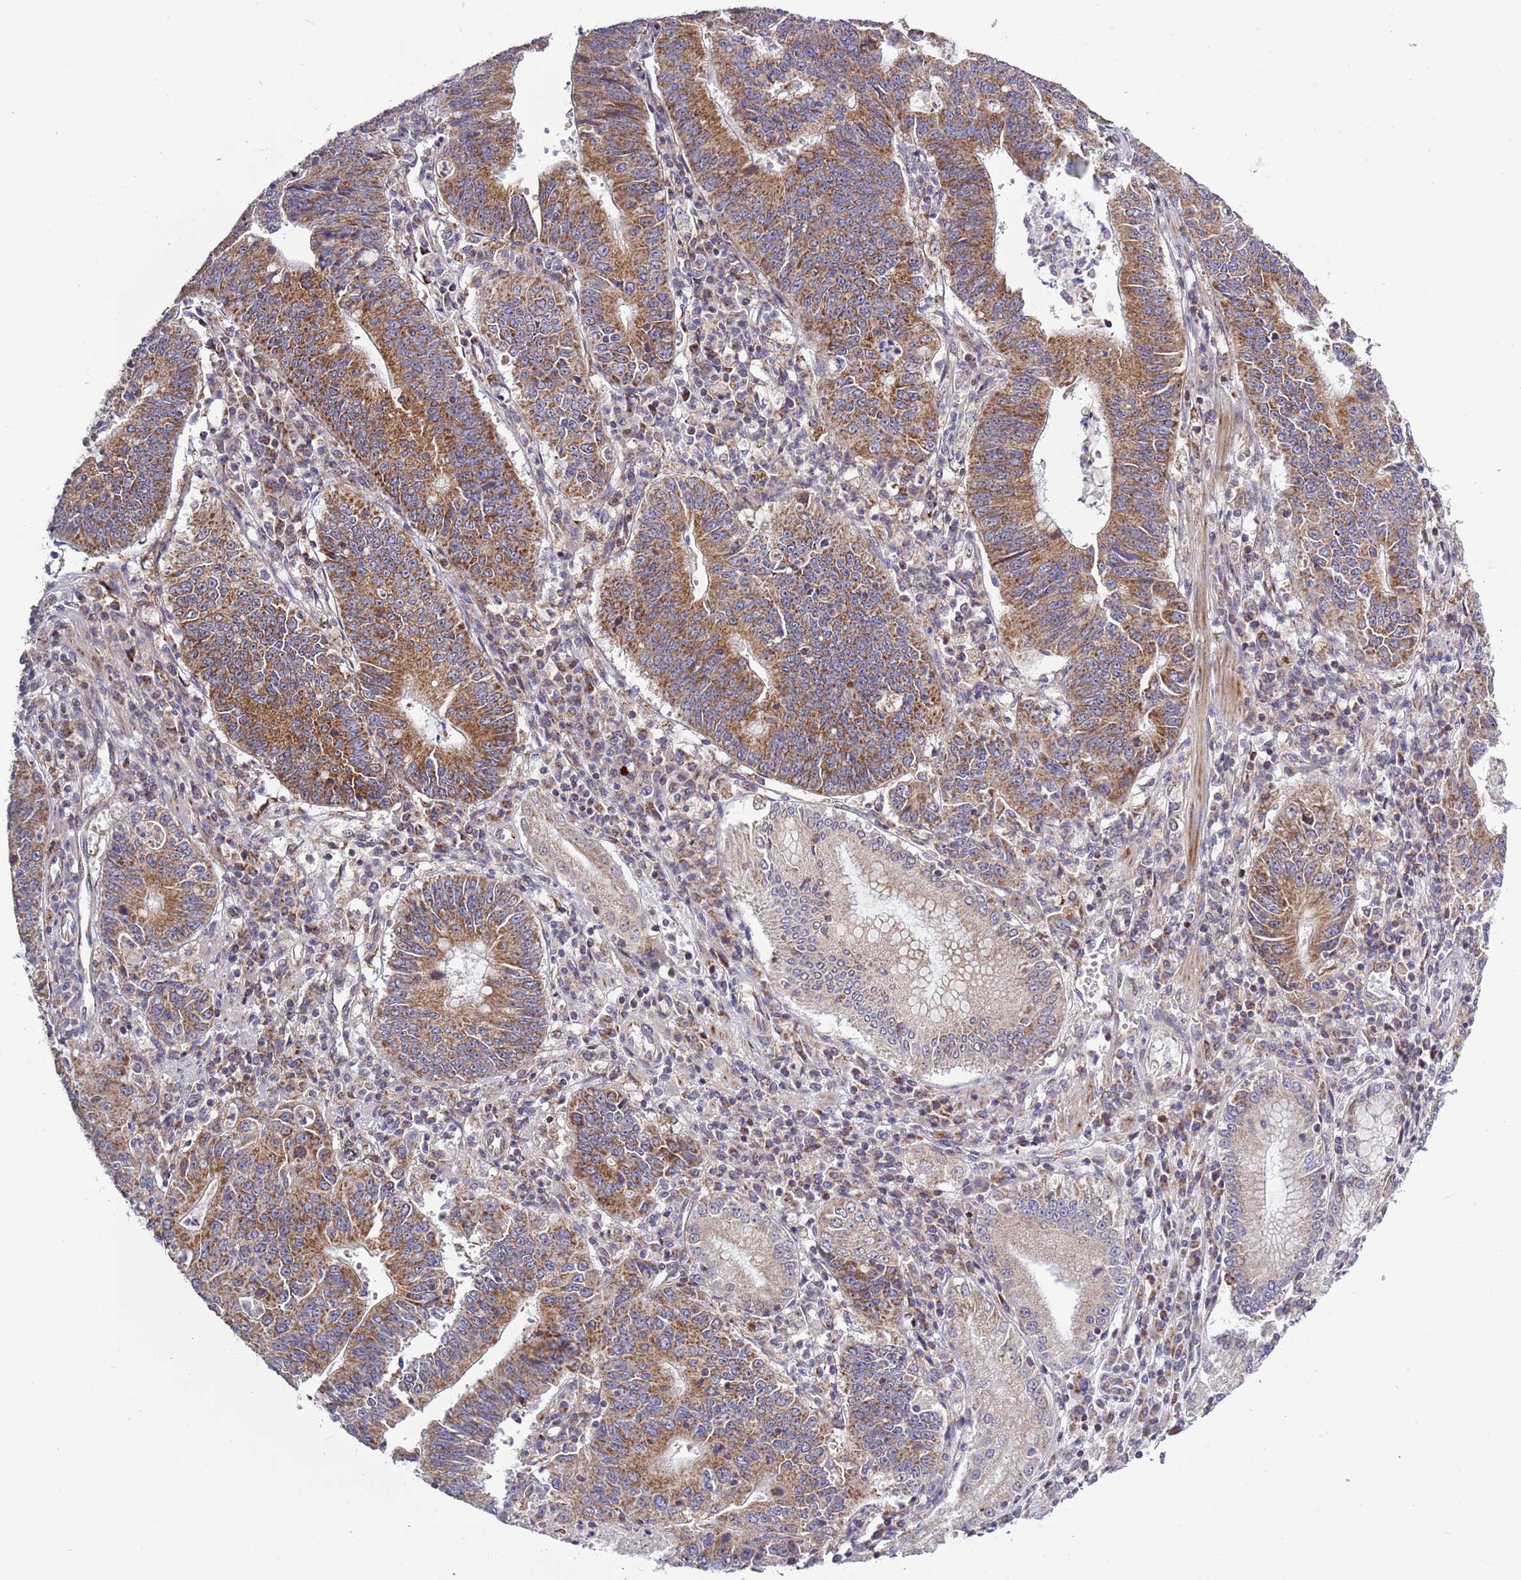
{"staining": {"intensity": "moderate", "quantity": ">75%", "location": "cytoplasmic/membranous"}, "tissue": "stomach cancer", "cell_type": "Tumor cells", "image_type": "cancer", "snomed": [{"axis": "morphology", "description": "Adenocarcinoma, NOS"}, {"axis": "topography", "description": "Stomach"}], "caption": "Tumor cells demonstrate medium levels of moderate cytoplasmic/membranous positivity in about >75% of cells in stomach cancer (adenocarcinoma).", "gene": "IRS4", "patient": {"sex": "male", "age": 59}}